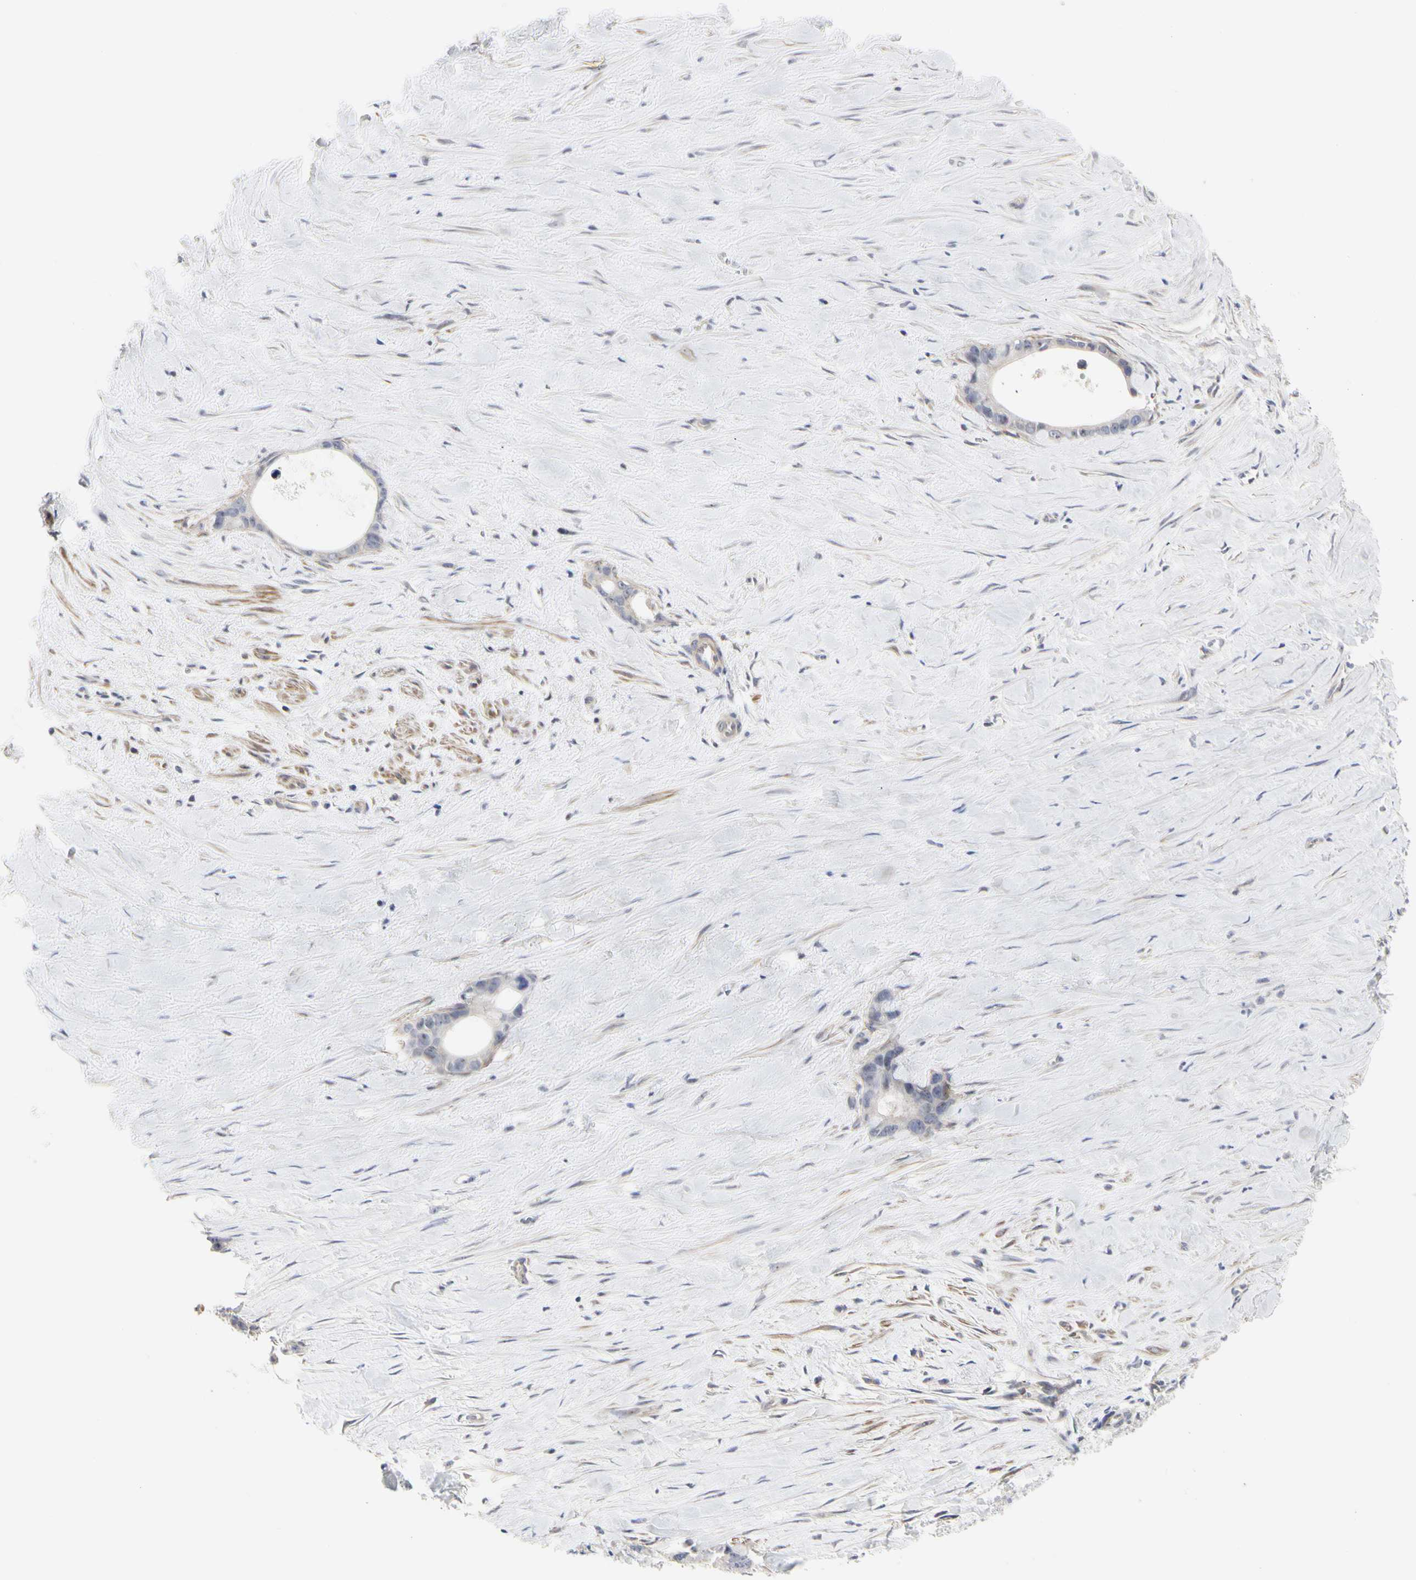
{"staining": {"intensity": "weak", "quantity": "<25%", "location": "cytoplasmic/membranous"}, "tissue": "liver cancer", "cell_type": "Tumor cells", "image_type": "cancer", "snomed": [{"axis": "morphology", "description": "Cholangiocarcinoma"}, {"axis": "topography", "description": "Liver"}], "caption": "DAB (3,3'-diaminobenzidine) immunohistochemical staining of human cholangiocarcinoma (liver) demonstrates no significant expression in tumor cells.", "gene": "SHANK2", "patient": {"sex": "female", "age": 55}}